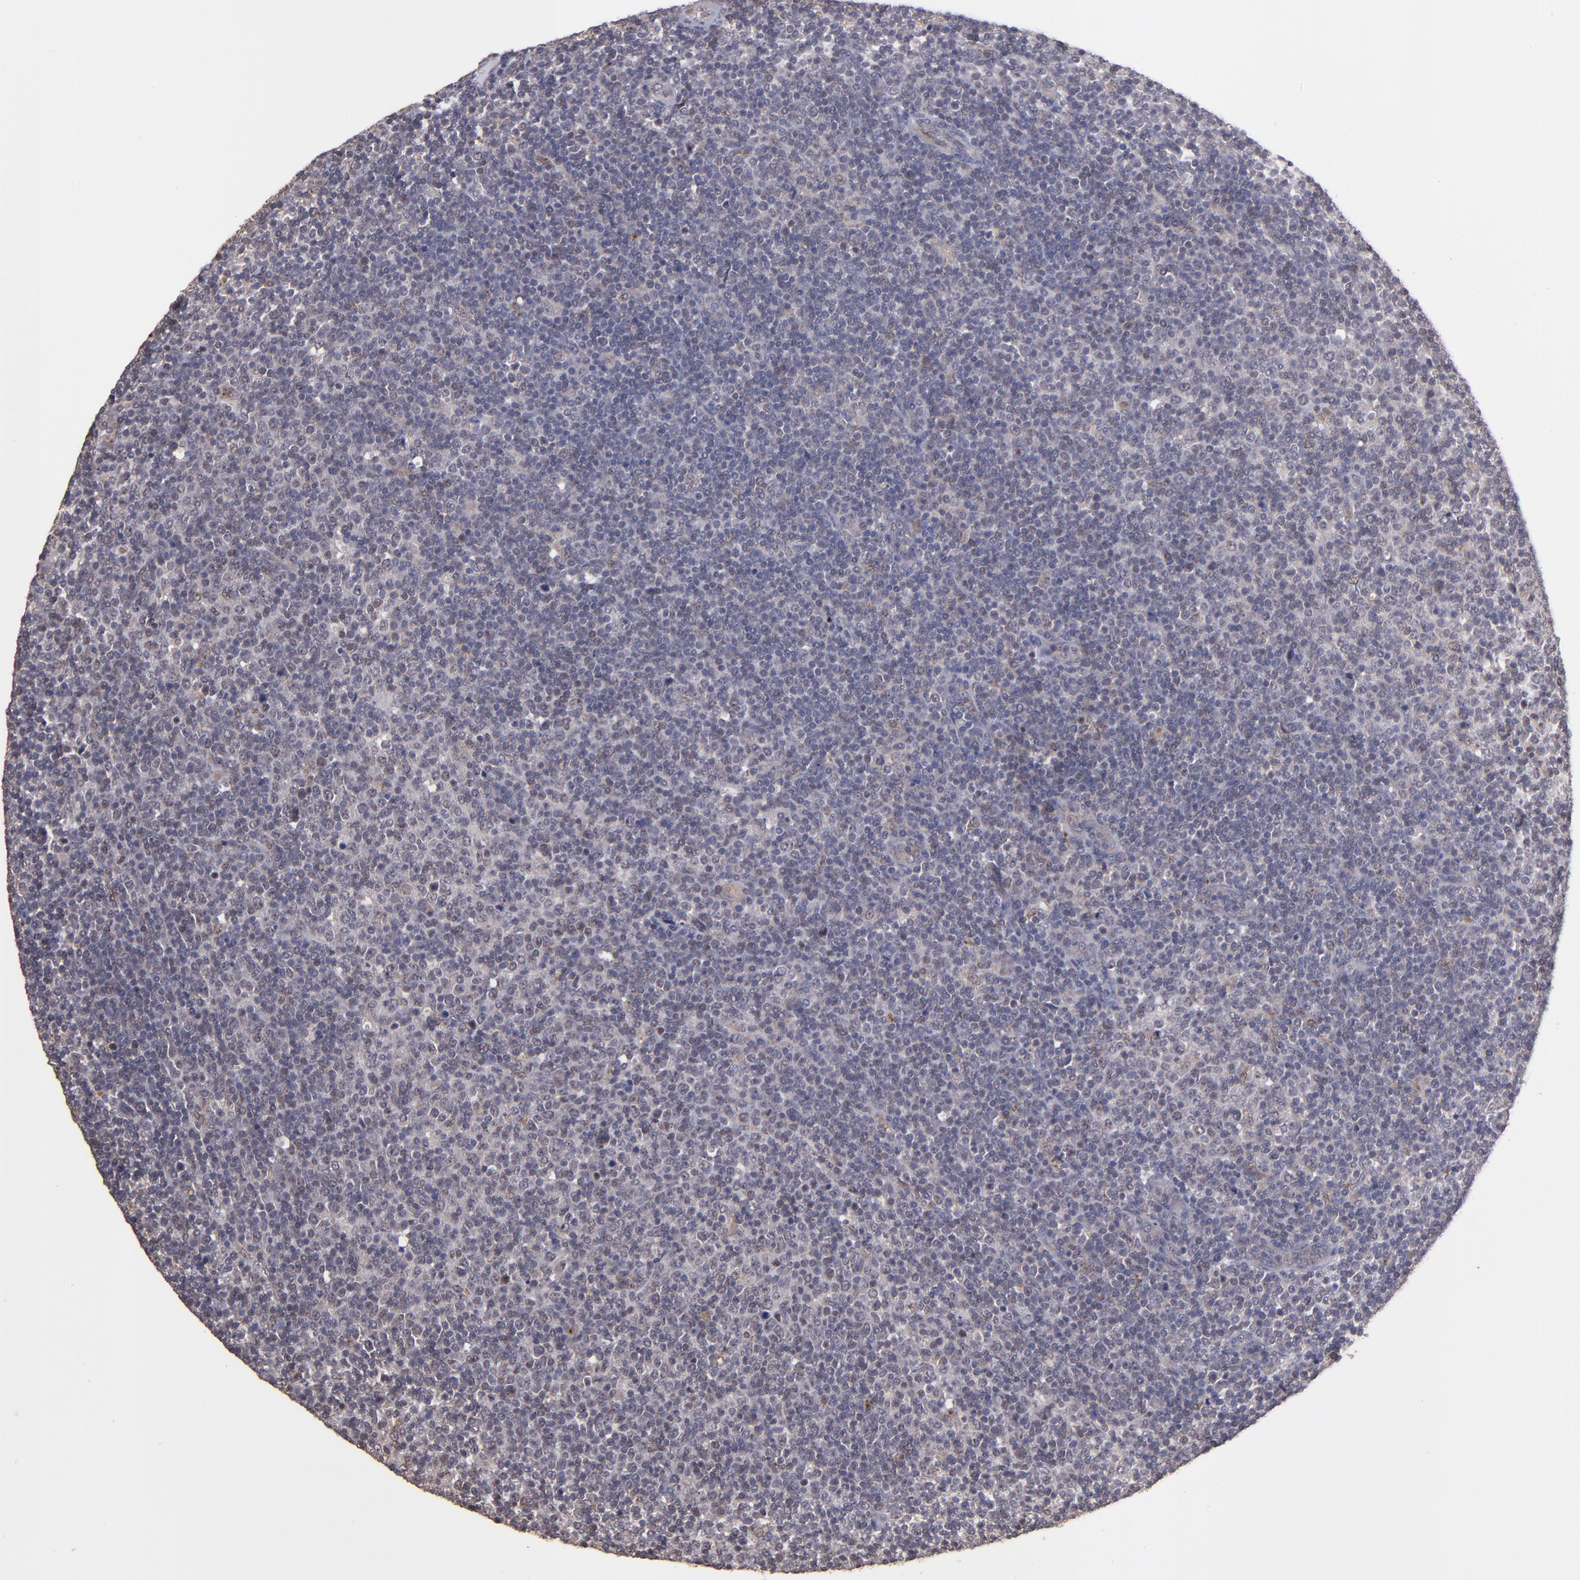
{"staining": {"intensity": "weak", "quantity": "<25%", "location": "nuclear"}, "tissue": "lymphoma", "cell_type": "Tumor cells", "image_type": "cancer", "snomed": [{"axis": "morphology", "description": "Malignant lymphoma, non-Hodgkin's type, Low grade"}, {"axis": "topography", "description": "Lymph node"}], "caption": "An immunohistochemistry micrograph of malignant lymphoma, non-Hodgkin's type (low-grade) is shown. There is no staining in tumor cells of malignant lymphoma, non-Hodgkin's type (low-grade).", "gene": "SIPA1L1", "patient": {"sex": "male", "age": 70}}